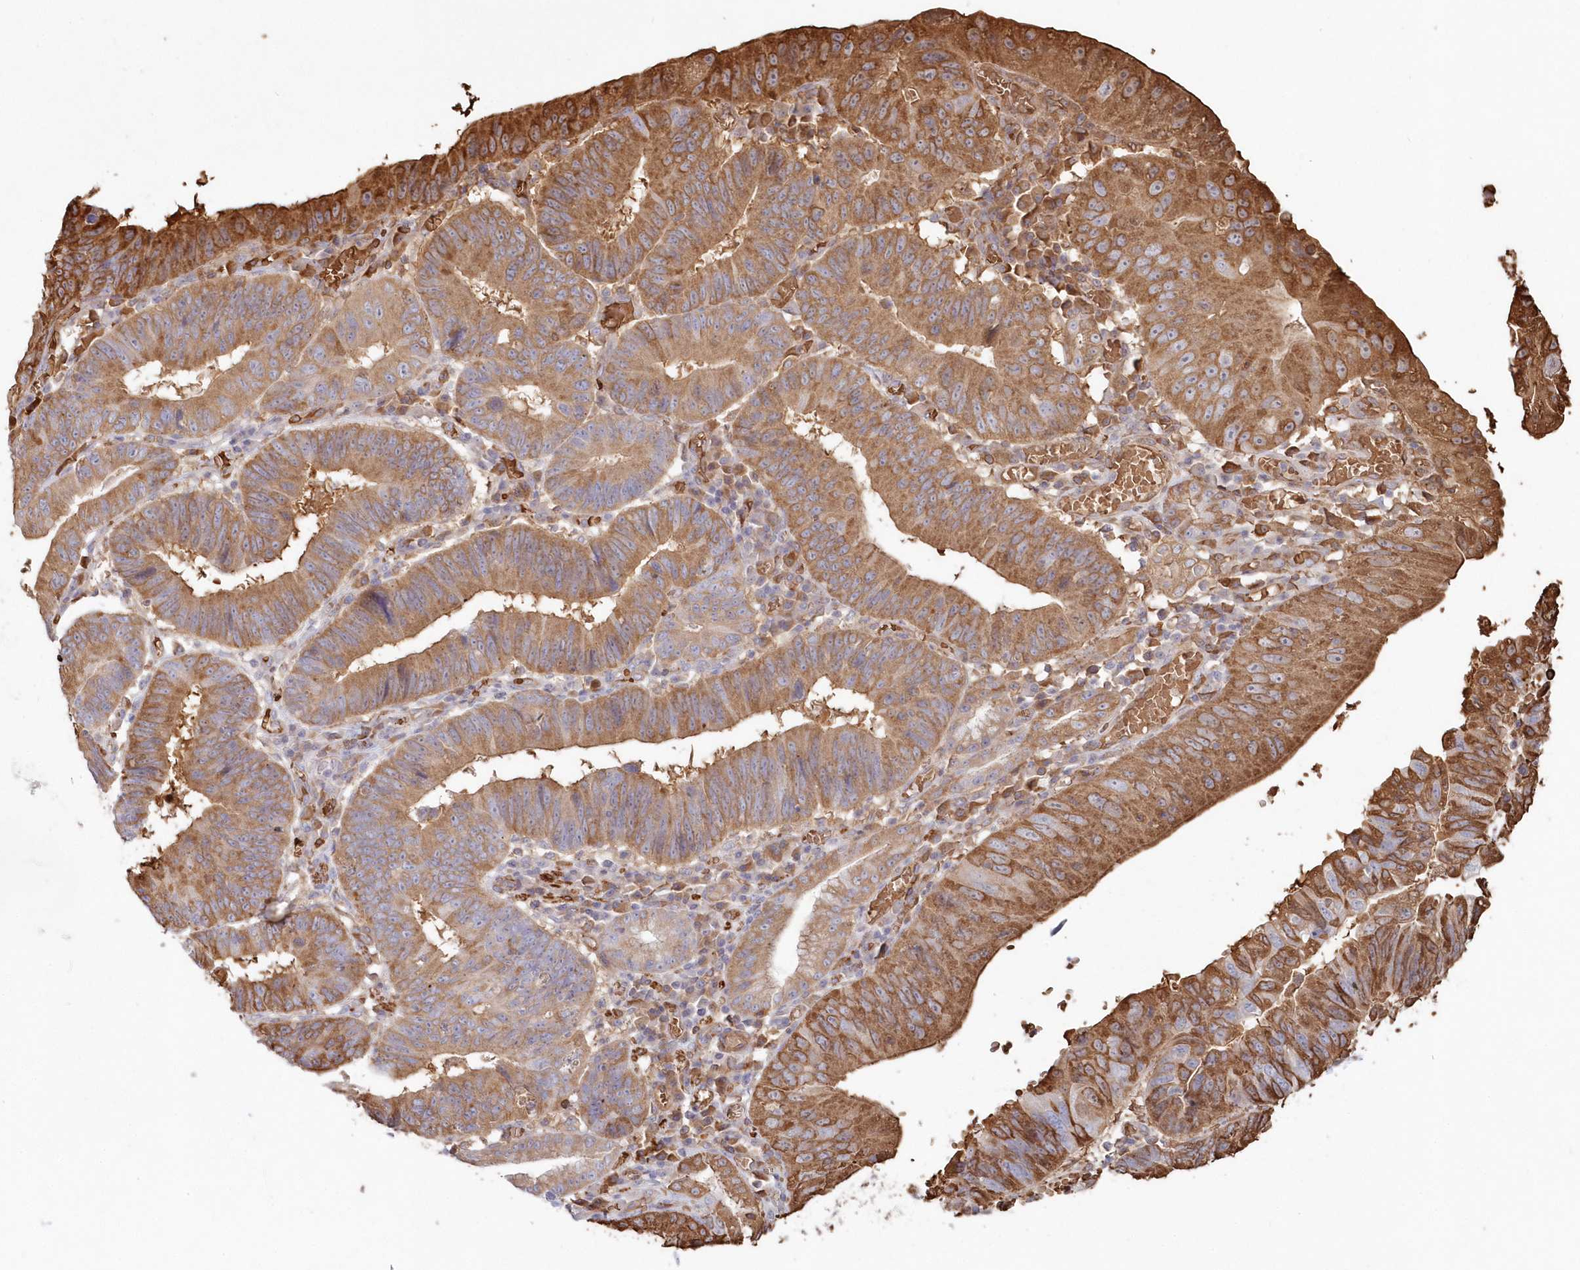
{"staining": {"intensity": "moderate", "quantity": ">75%", "location": "cytoplasmic/membranous"}, "tissue": "stomach cancer", "cell_type": "Tumor cells", "image_type": "cancer", "snomed": [{"axis": "morphology", "description": "Adenocarcinoma, NOS"}, {"axis": "topography", "description": "Stomach"}], "caption": "Stomach cancer (adenocarcinoma) stained for a protein displays moderate cytoplasmic/membranous positivity in tumor cells.", "gene": "SERINC1", "patient": {"sex": "male", "age": 59}}